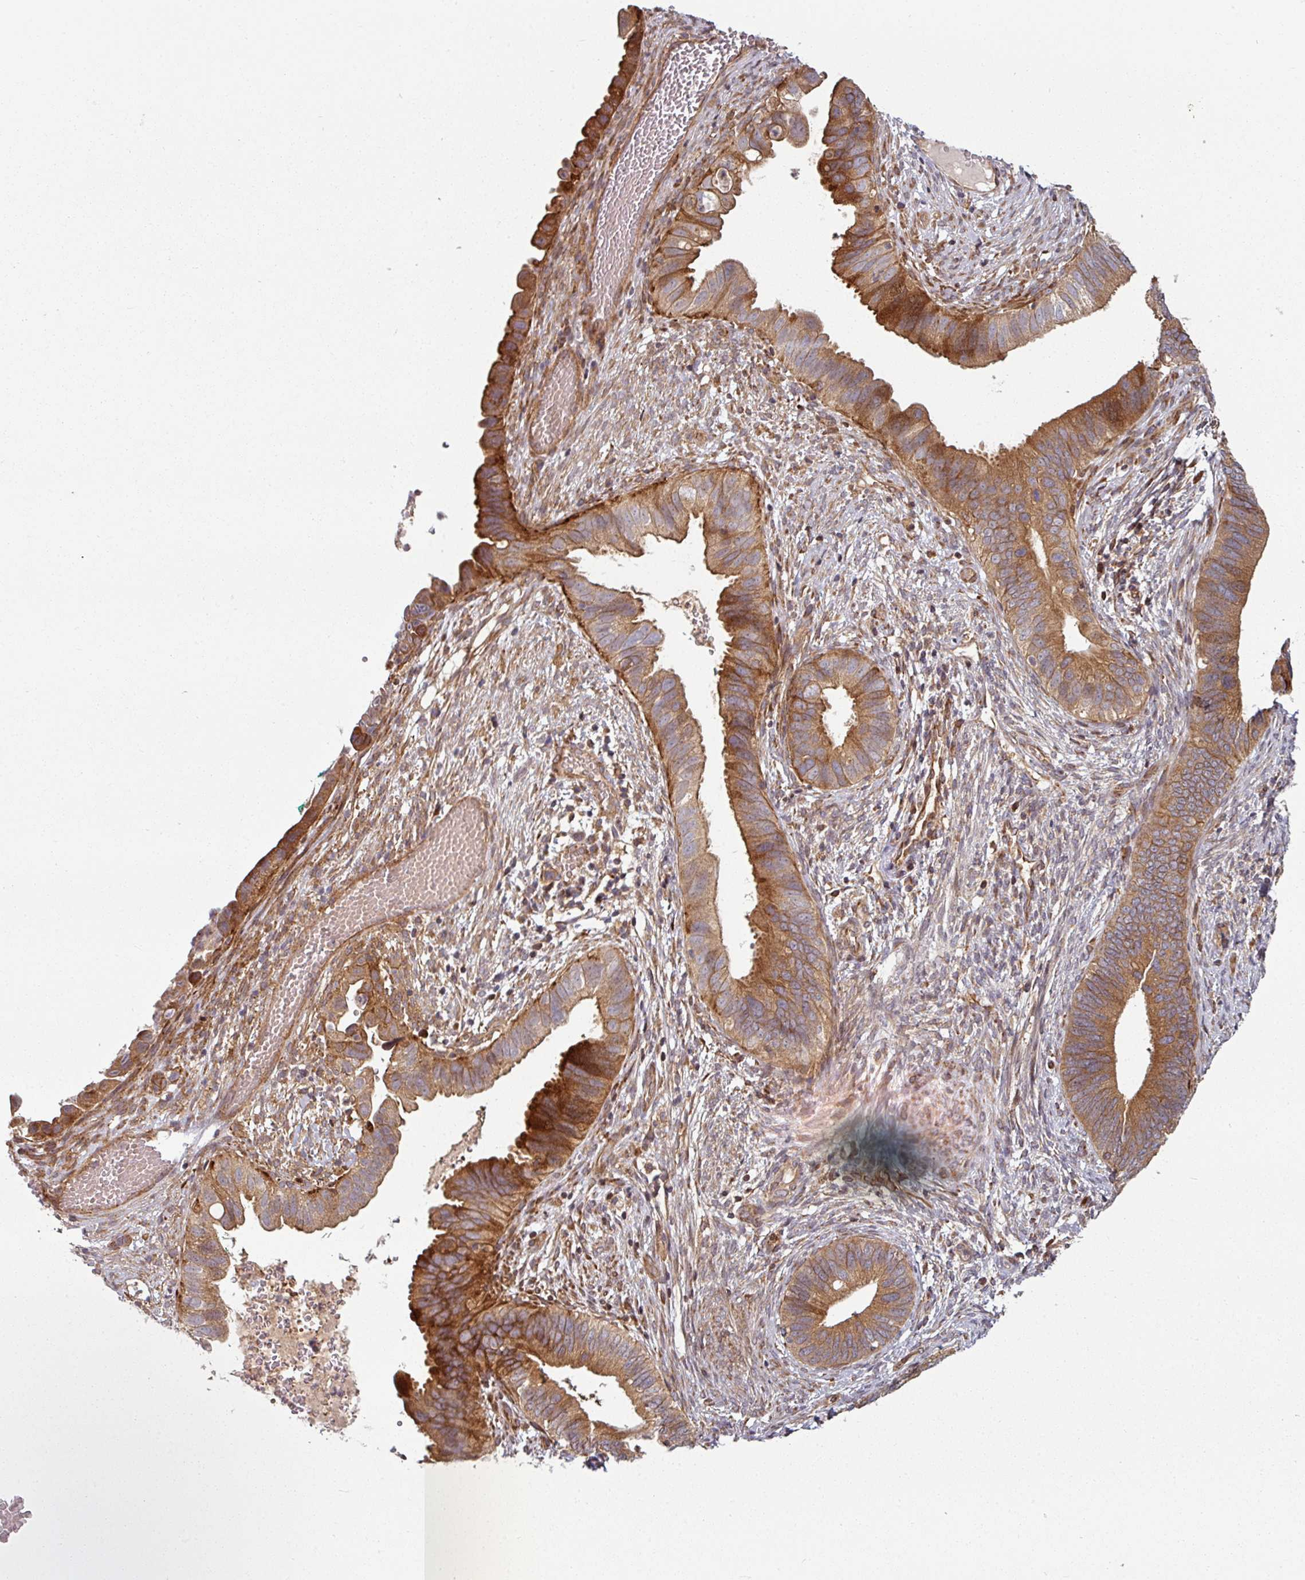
{"staining": {"intensity": "strong", "quantity": ">75%", "location": "cytoplasmic/membranous"}, "tissue": "cervical cancer", "cell_type": "Tumor cells", "image_type": "cancer", "snomed": [{"axis": "morphology", "description": "Adenocarcinoma, NOS"}, {"axis": "topography", "description": "Cervix"}], "caption": "Strong cytoplasmic/membranous protein expression is seen in about >75% of tumor cells in adenocarcinoma (cervical). (IHC, brightfield microscopy, high magnification).", "gene": "RAB5A", "patient": {"sex": "female", "age": 42}}